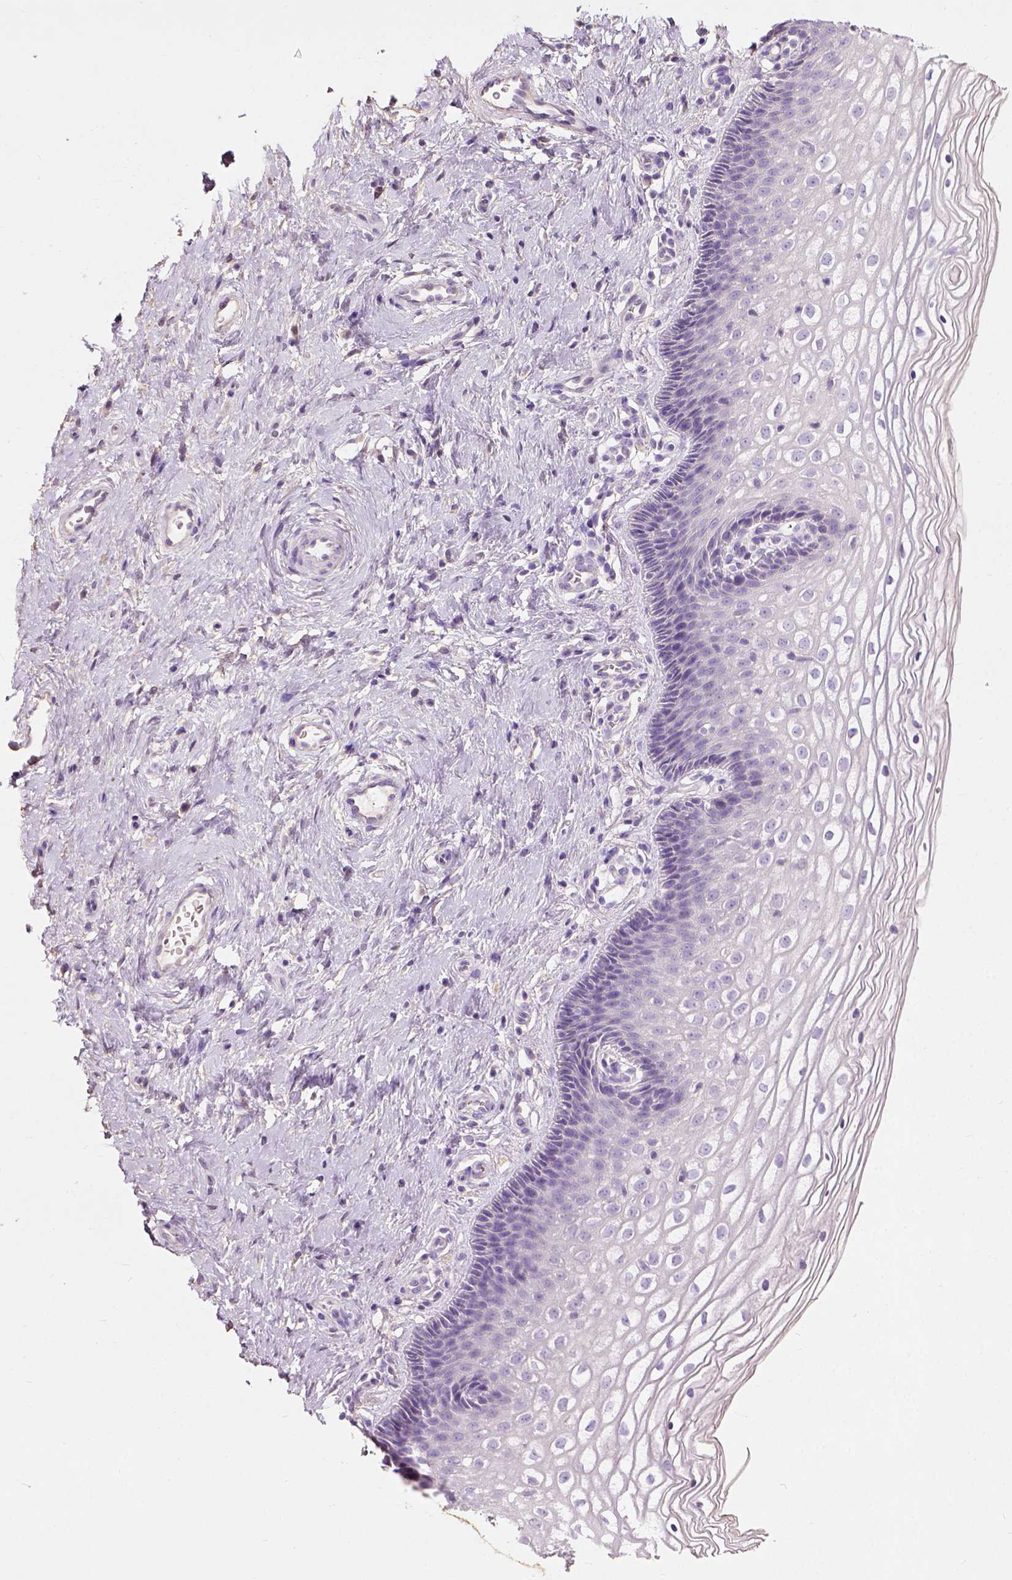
{"staining": {"intensity": "negative", "quantity": "none", "location": "none"}, "tissue": "cervix", "cell_type": "Glandular cells", "image_type": "normal", "snomed": [{"axis": "morphology", "description": "Normal tissue, NOS"}, {"axis": "topography", "description": "Cervix"}], "caption": "High power microscopy micrograph of an immunohistochemistry (IHC) micrograph of benign cervix, revealing no significant staining in glandular cells. The staining is performed using DAB (3,3'-diaminobenzidine) brown chromogen with nuclei counter-stained in using hematoxylin.", "gene": "DHCR24", "patient": {"sex": "female", "age": 34}}